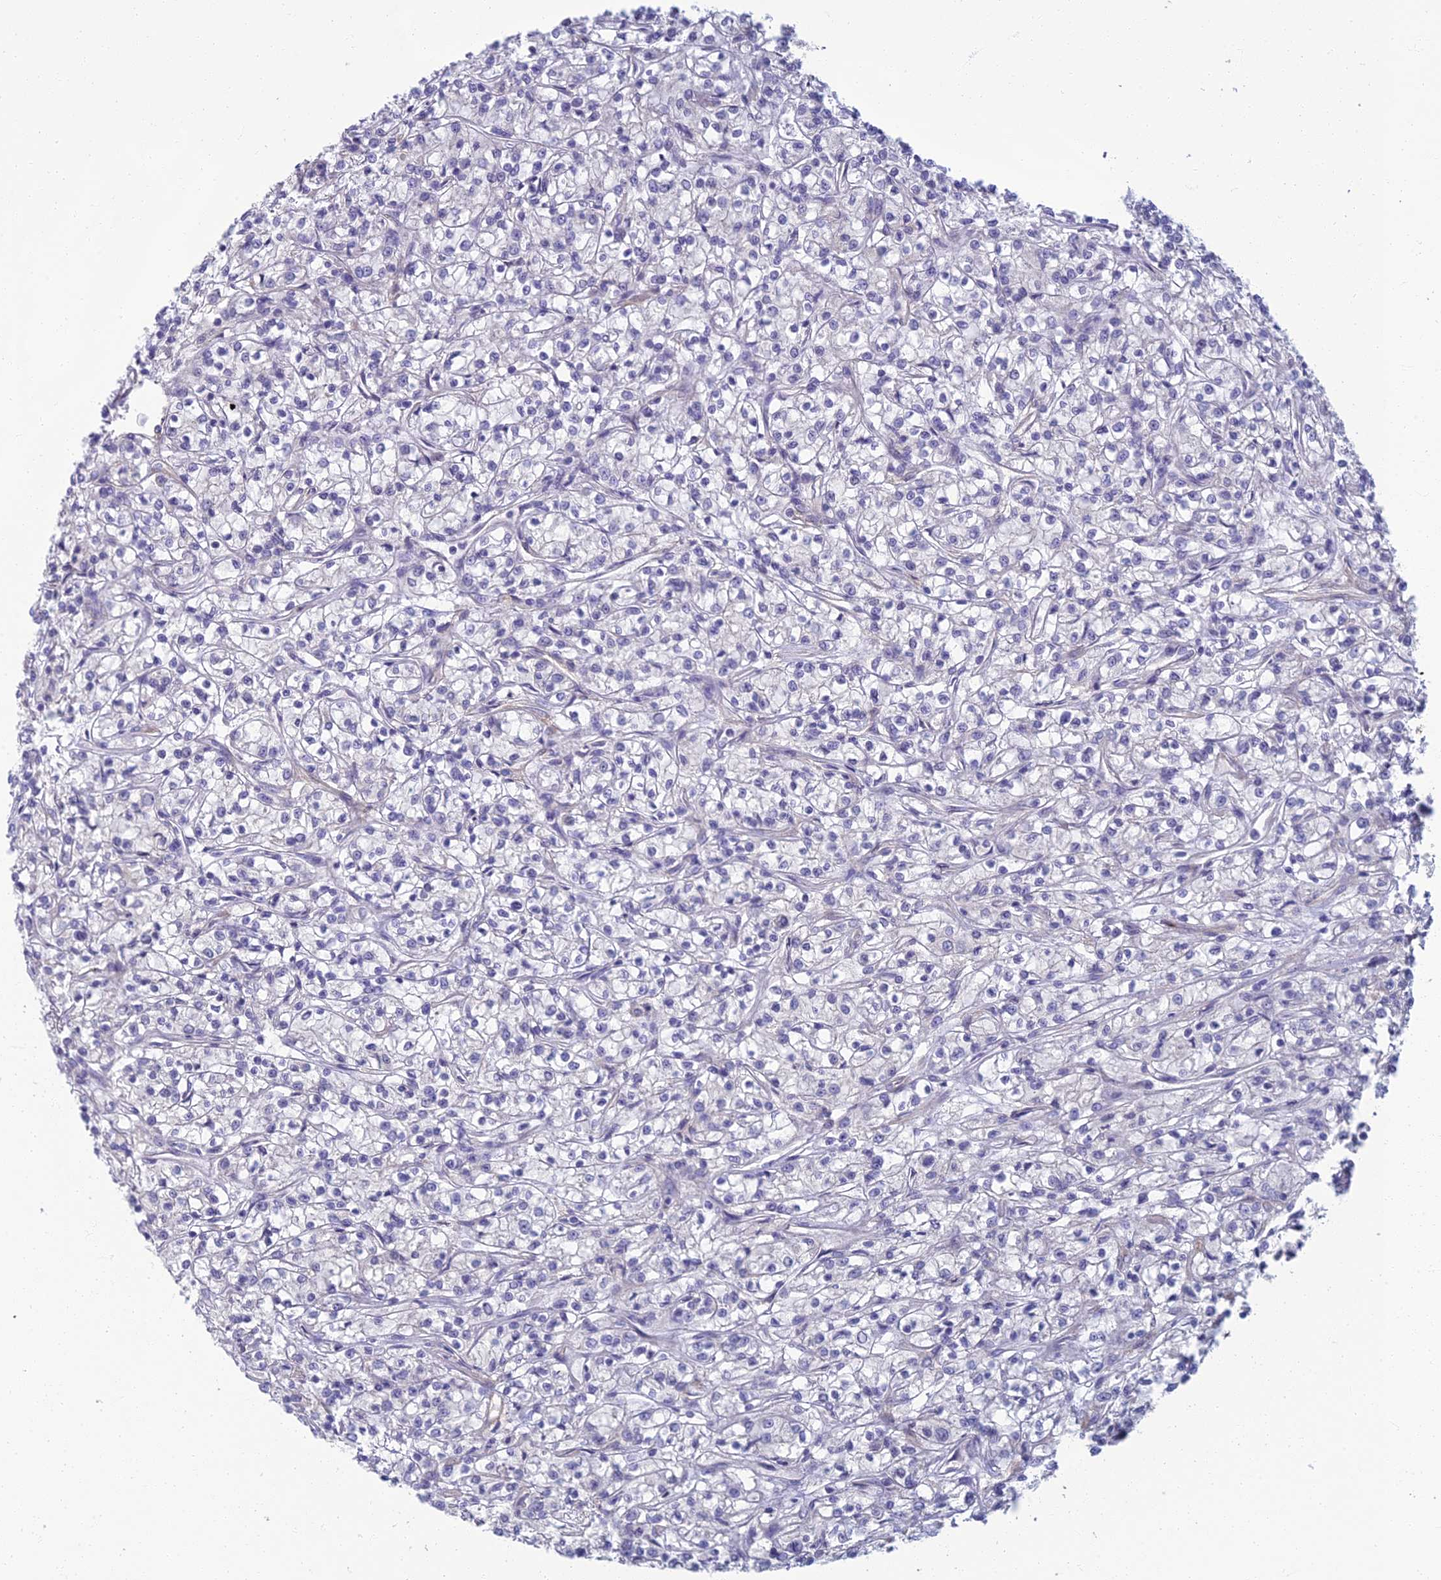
{"staining": {"intensity": "negative", "quantity": "none", "location": "none"}, "tissue": "renal cancer", "cell_type": "Tumor cells", "image_type": "cancer", "snomed": [{"axis": "morphology", "description": "Adenocarcinoma, NOS"}, {"axis": "topography", "description": "Kidney"}], "caption": "The photomicrograph displays no staining of tumor cells in renal cancer.", "gene": "NEURL1", "patient": {"sex": "female", "age": 59}}